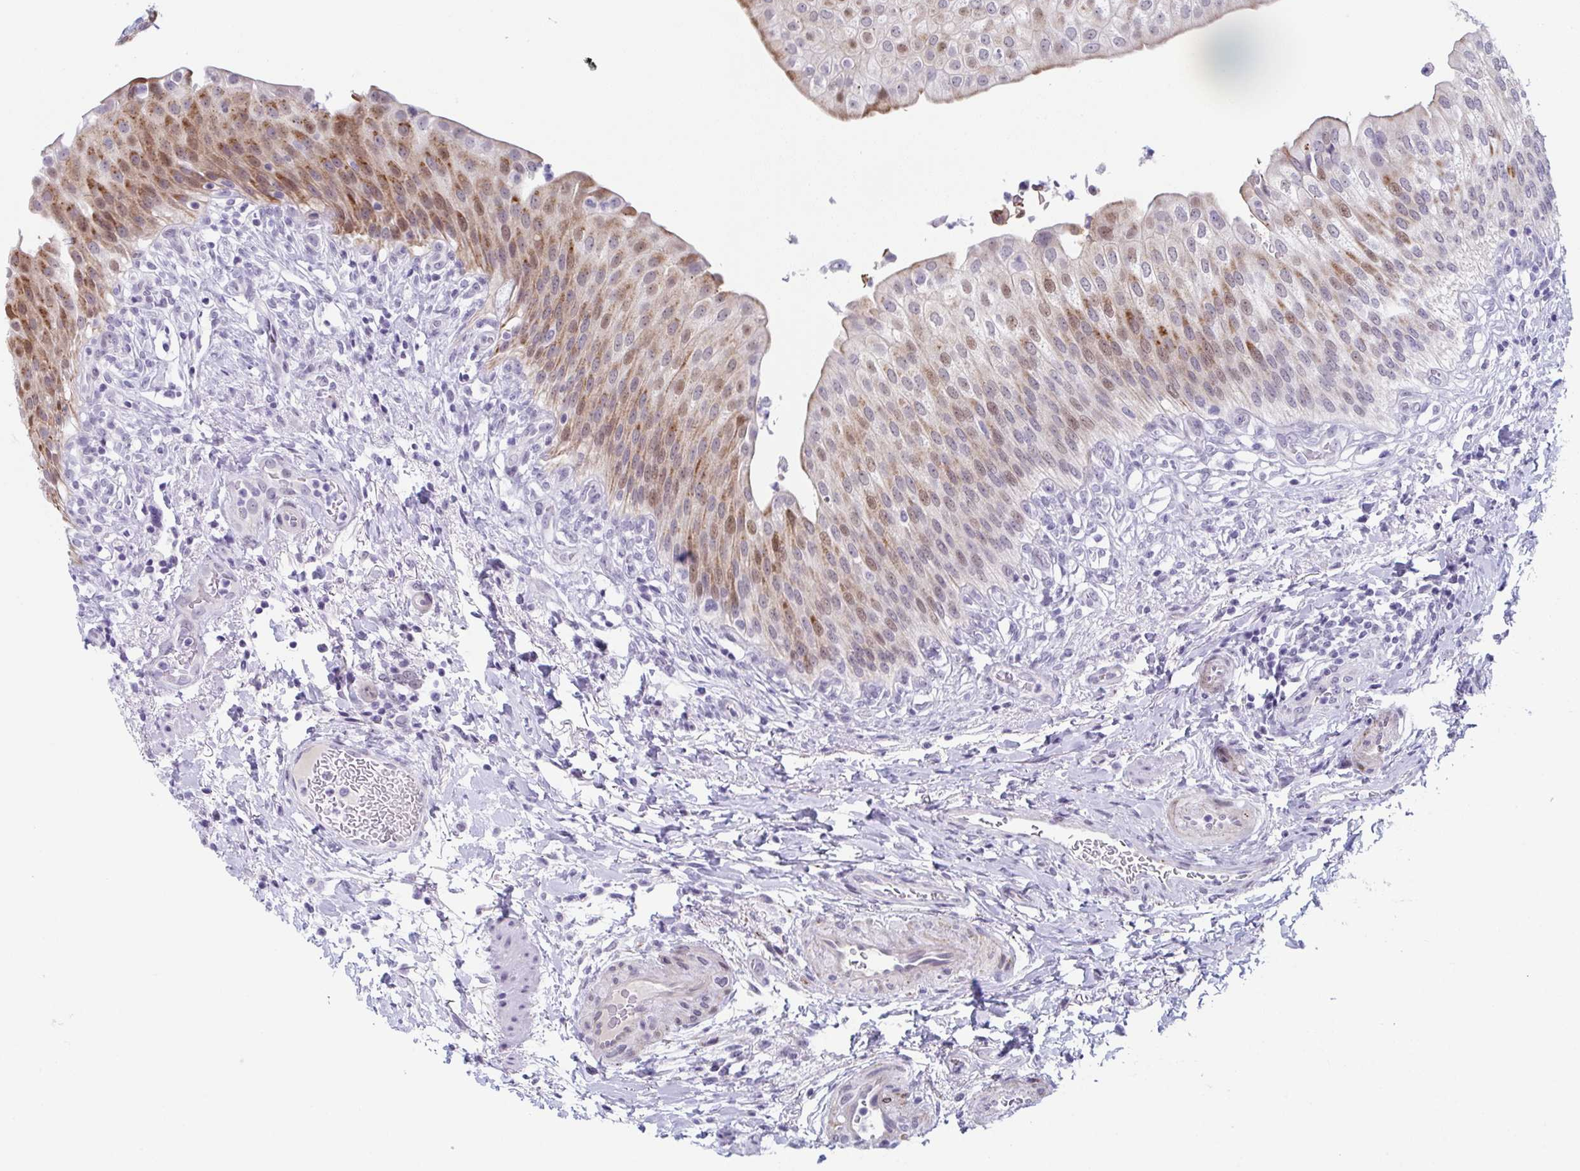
{"staining": {"intensity": "moderate", "quantity": "25%-75%", "location": "cytoplasmic/membranous,nuclear"}, "tissue": "urinary bladder", "cell_type": "Urothelial cells", "image_type": "normal", "snomed": [{"axis": "morphology", "description": "Normal tissue, NOS"}, {"axis": "topography", "description": "Urinary bladder"}, {"axis": "topography", "description": "Peripheral nerve tissue"}], "caption": "Immunohistochemistry (IHC) (DAB (3,3'-diaminobenzidine)) staining of unremarkable urinary bladder reveals moderate cytoplasmic/membranous,nuclear protein staining in about 25%-75% of urothelial cells. (brown staining indicates protein expression, while blue staining denotes nuclei).", "gene": "ZFP64", "patient": {"sex": "female", "age": 60}}